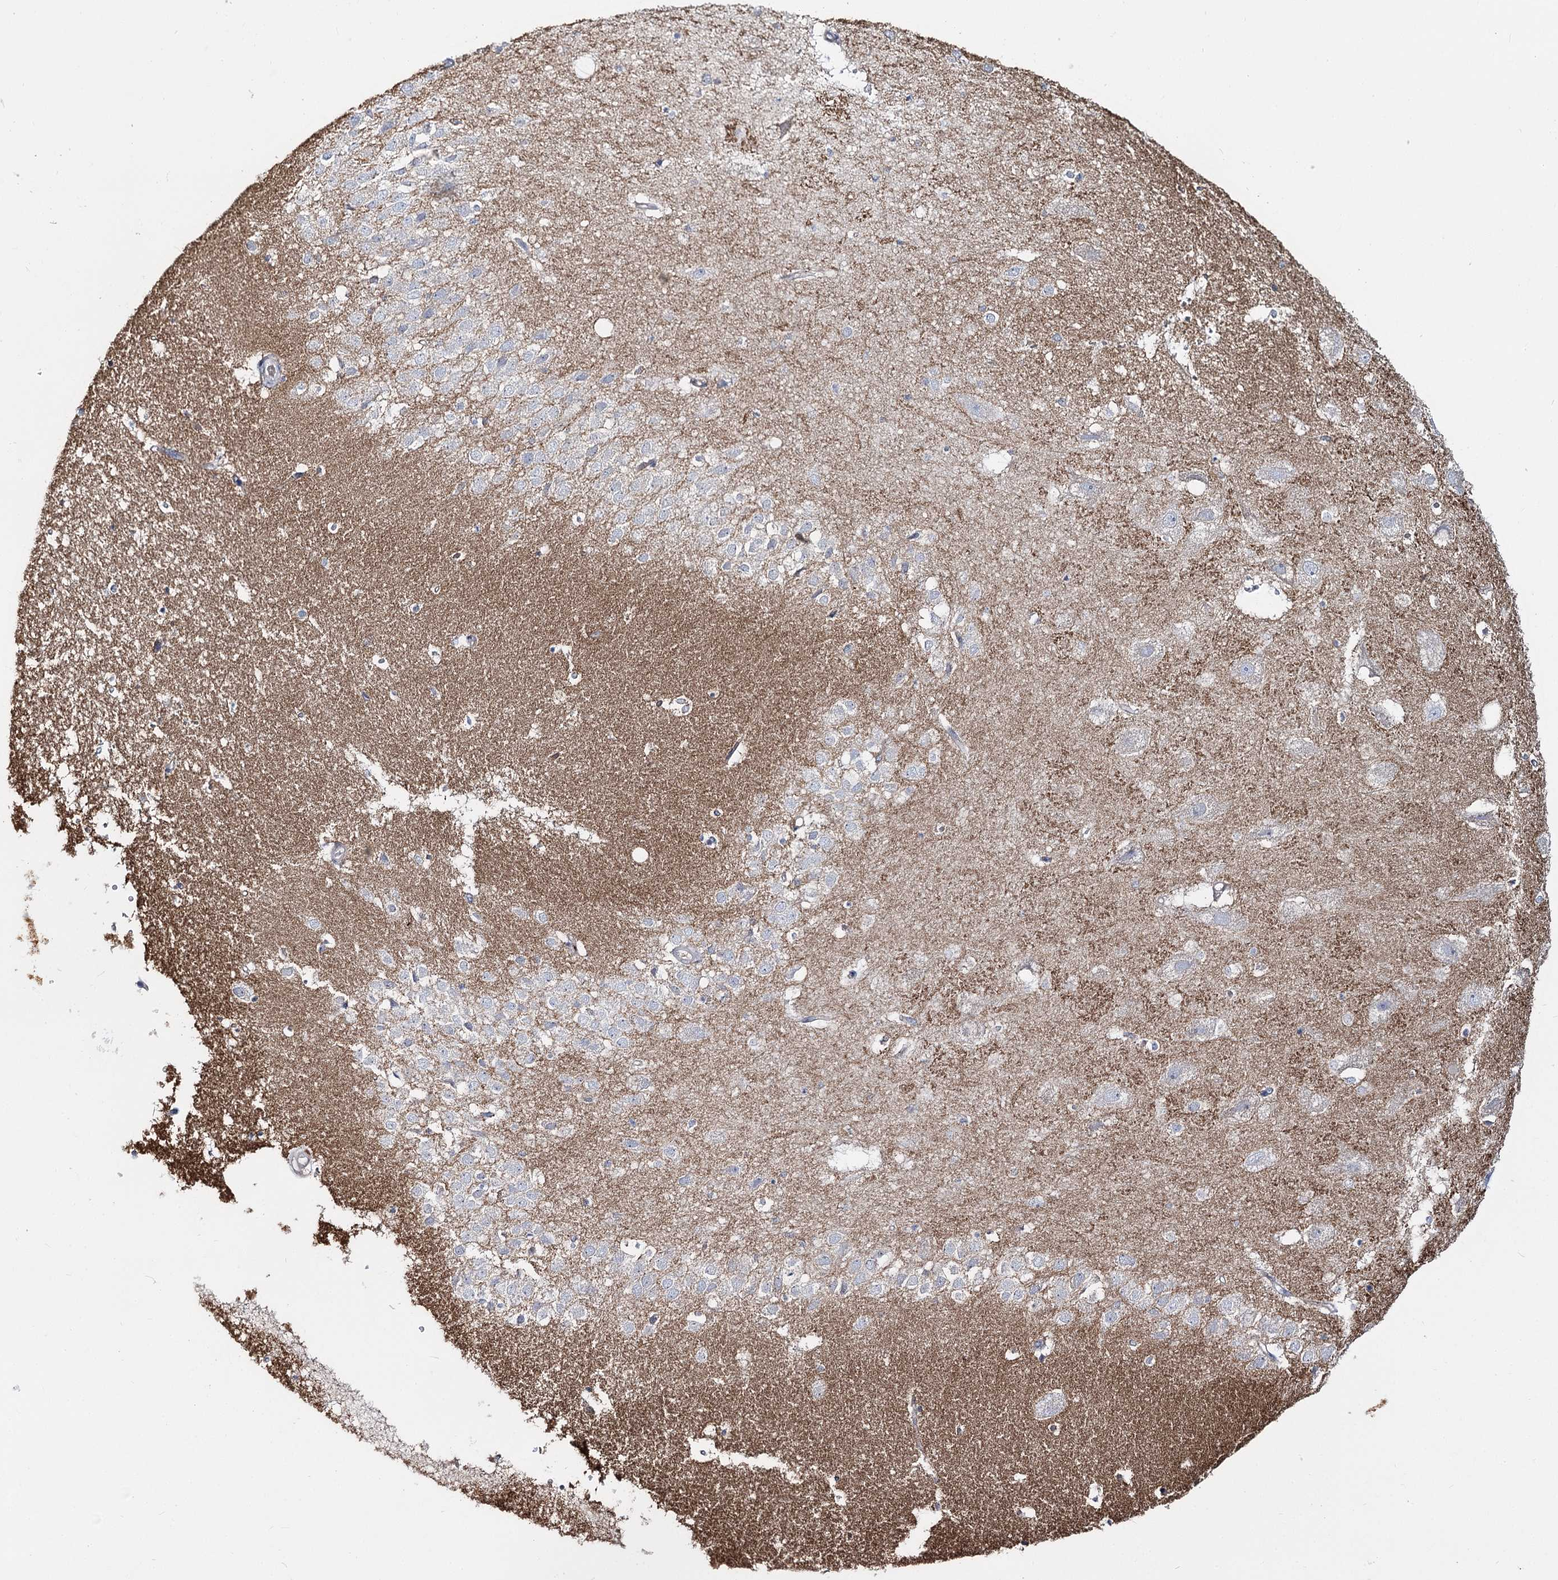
{"staining": {"intensity": "negative", "quantity": "none", "location": "none"}, "tissue": "hippocampus", "cell_type": "Glial cells", "image_type": "normal", "snomed": [{"axis": "morphology", "description": "Normal tissue, NOS"}, {"axis": "topography", "description": "Hippocampus"}], "caption": "DAB immunohistochemical staining of benign hippocampus demonstrates no significant staining in glial cells. The staining is performed using DAB (3,3'-diaminobenzidine) brown chromogen with nuclei counter-stained in using hematoxylin.", "gene": "SUOX", "patient": {"sex": "female", "age": 52}}